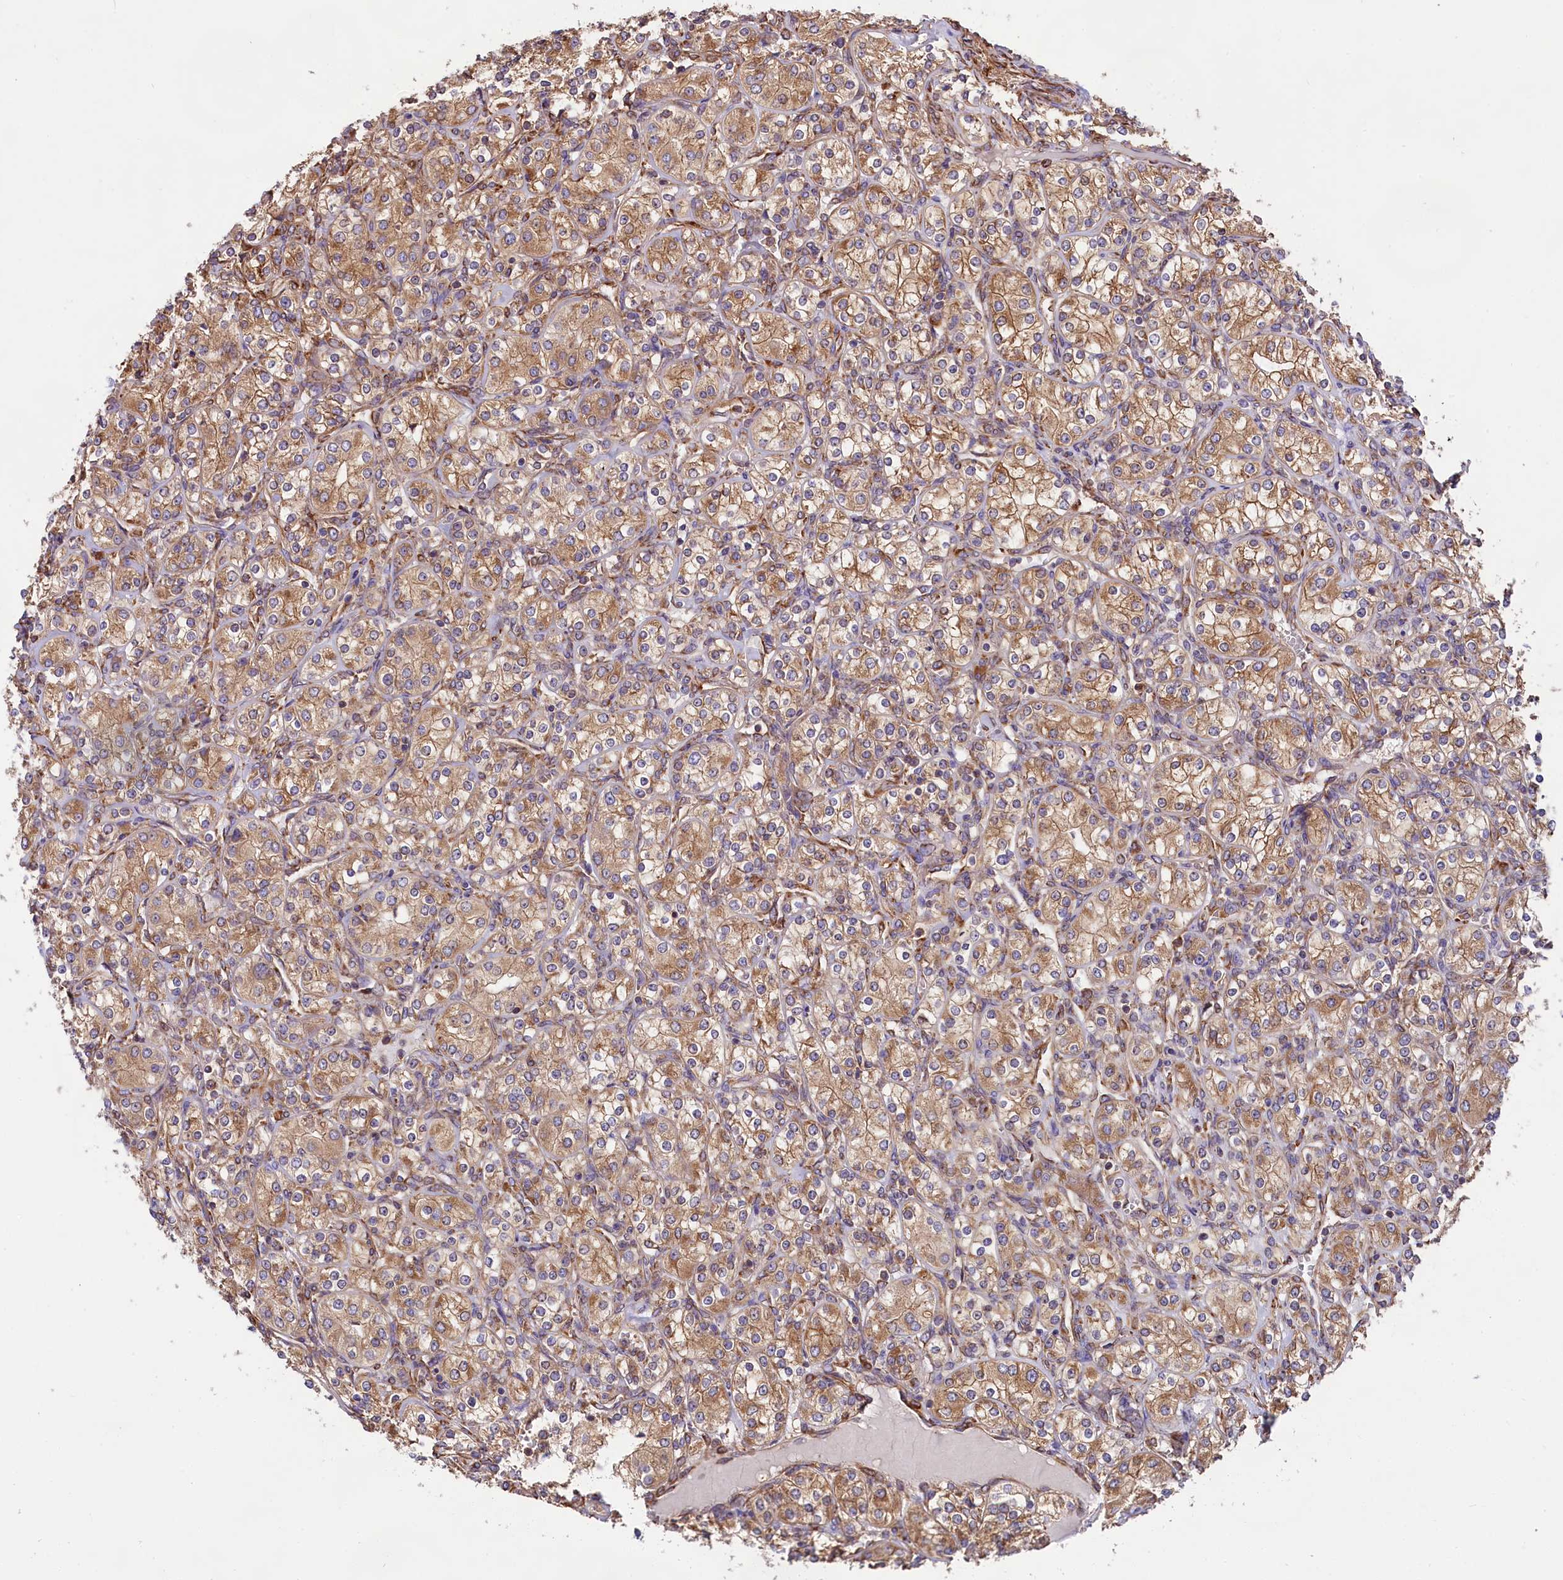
{"staining": {"intensity": "moderate", "quantity": ">75%", "location": "cytoplasmic/membranous"}, "tissue": "renal cancer", "cell_type": "Tumor cells", "image_type": "cancer", "snomed": [{"axis": "morphology", "description": "Adenocarcinoma, NOS"}, {"axis": "topography", "description": "Kidney"}], "caption": "An IHC image of neoplastic tissue is shown. Protein staining in brown shows moderate cytoplasmic/membranous positivity in renal cancer (adenocarcinoma) within tumor cells.", "gene": "GYS1", "patient": {"sex": "male", "age": 77}}